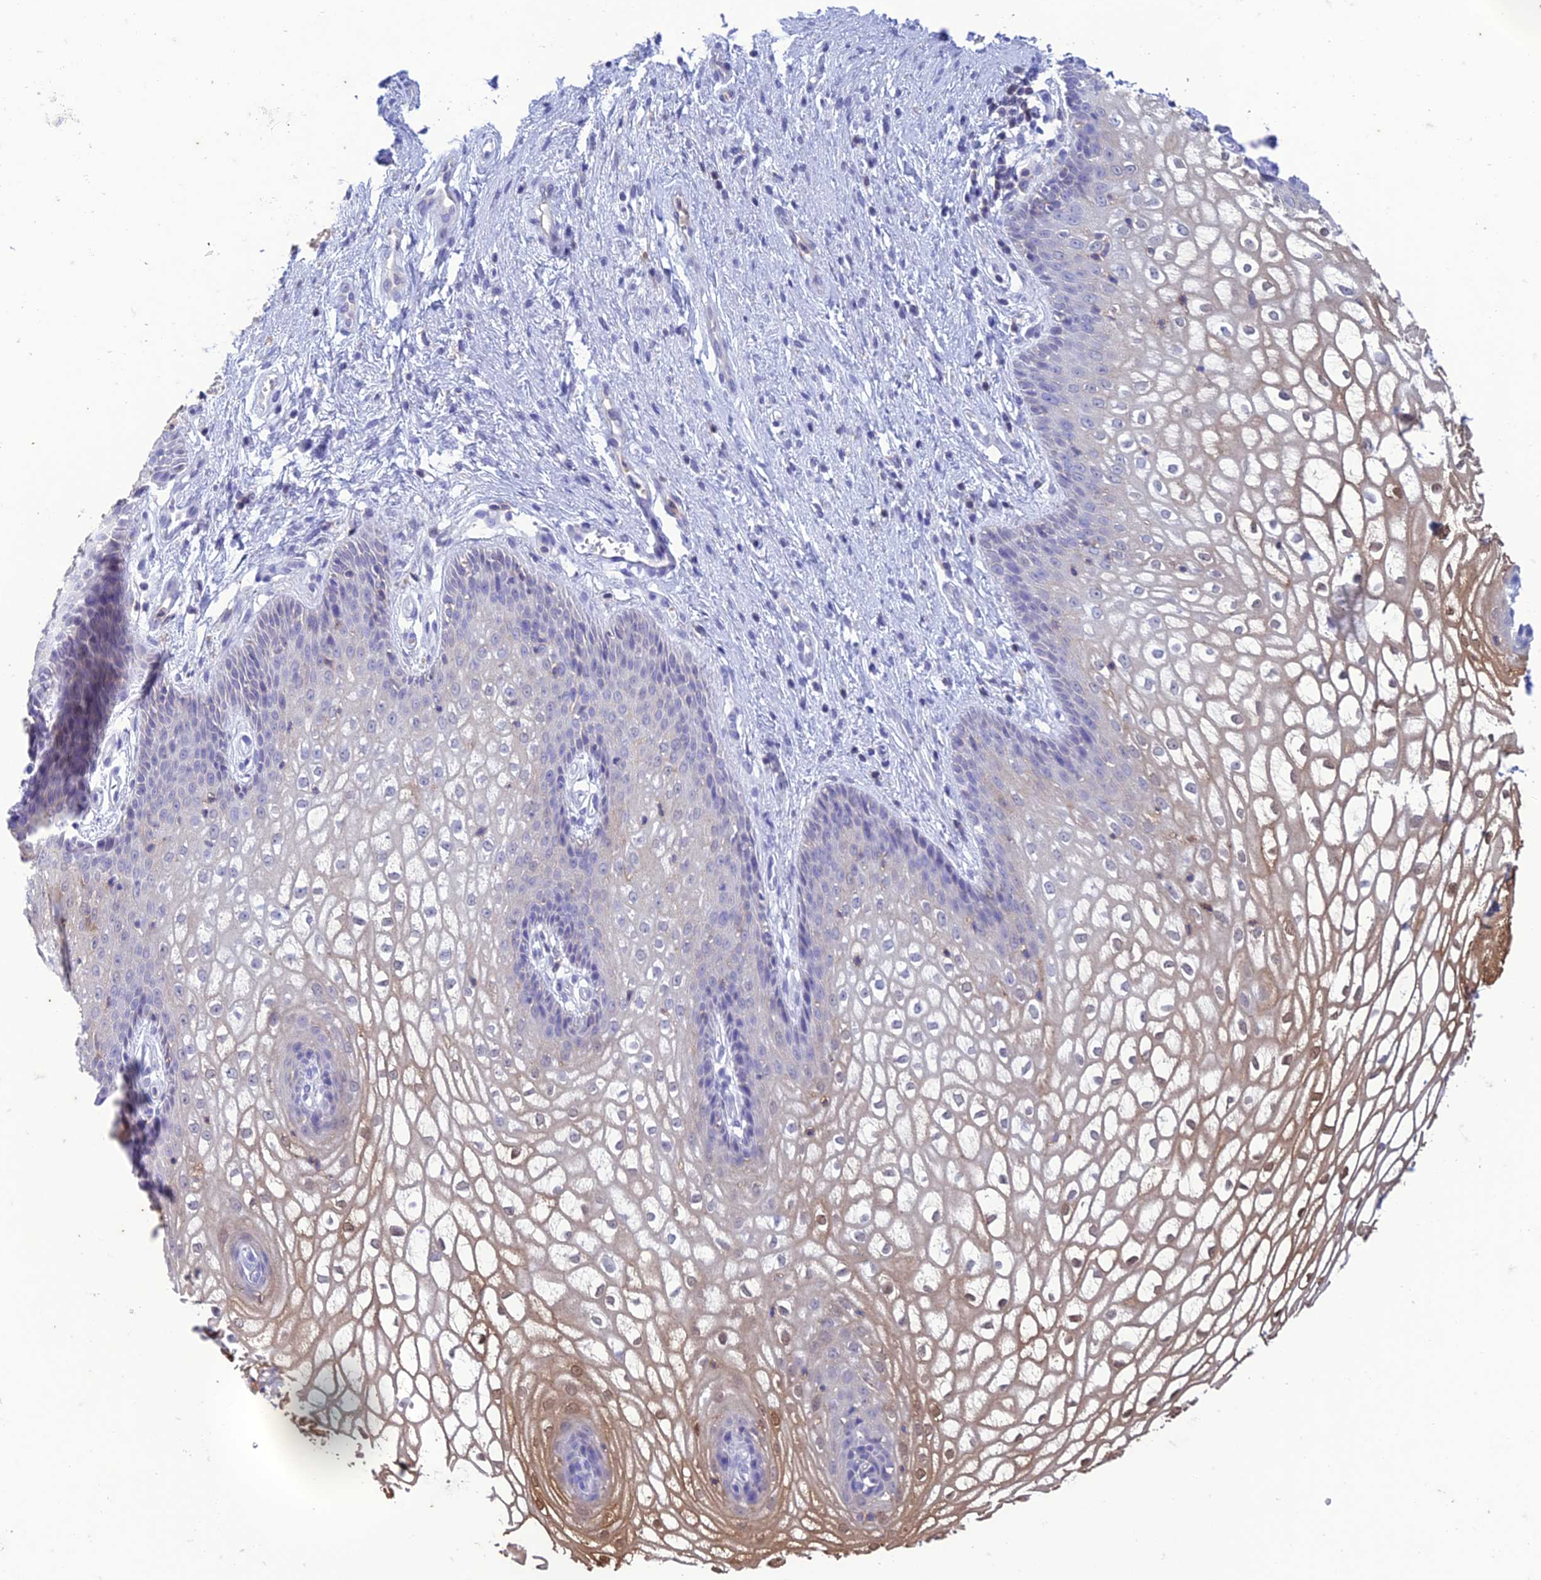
{"staining": {"intensity": "moderate", "quantity": "<25%", "location": "cytoplasmic/membranous,nuclear"}, "tissue": "vagina", "cell_type": "Squamous epithelial cells", "image_type": "normal", "snomed": [{"axis": "morphology", "description": "Normal tissue, NOS"}, {"axis": "topography", "description": "Vagina"}], "caption": "About <25% of squamous epithelial cells in unremarkable human vagina display moderate cytoplasmic/membranous,nuclear protein positivity as visualized by brown immunohistochemical staining.", "gene": "FGF7", "patient": {"sex": "female", "age": 34}}